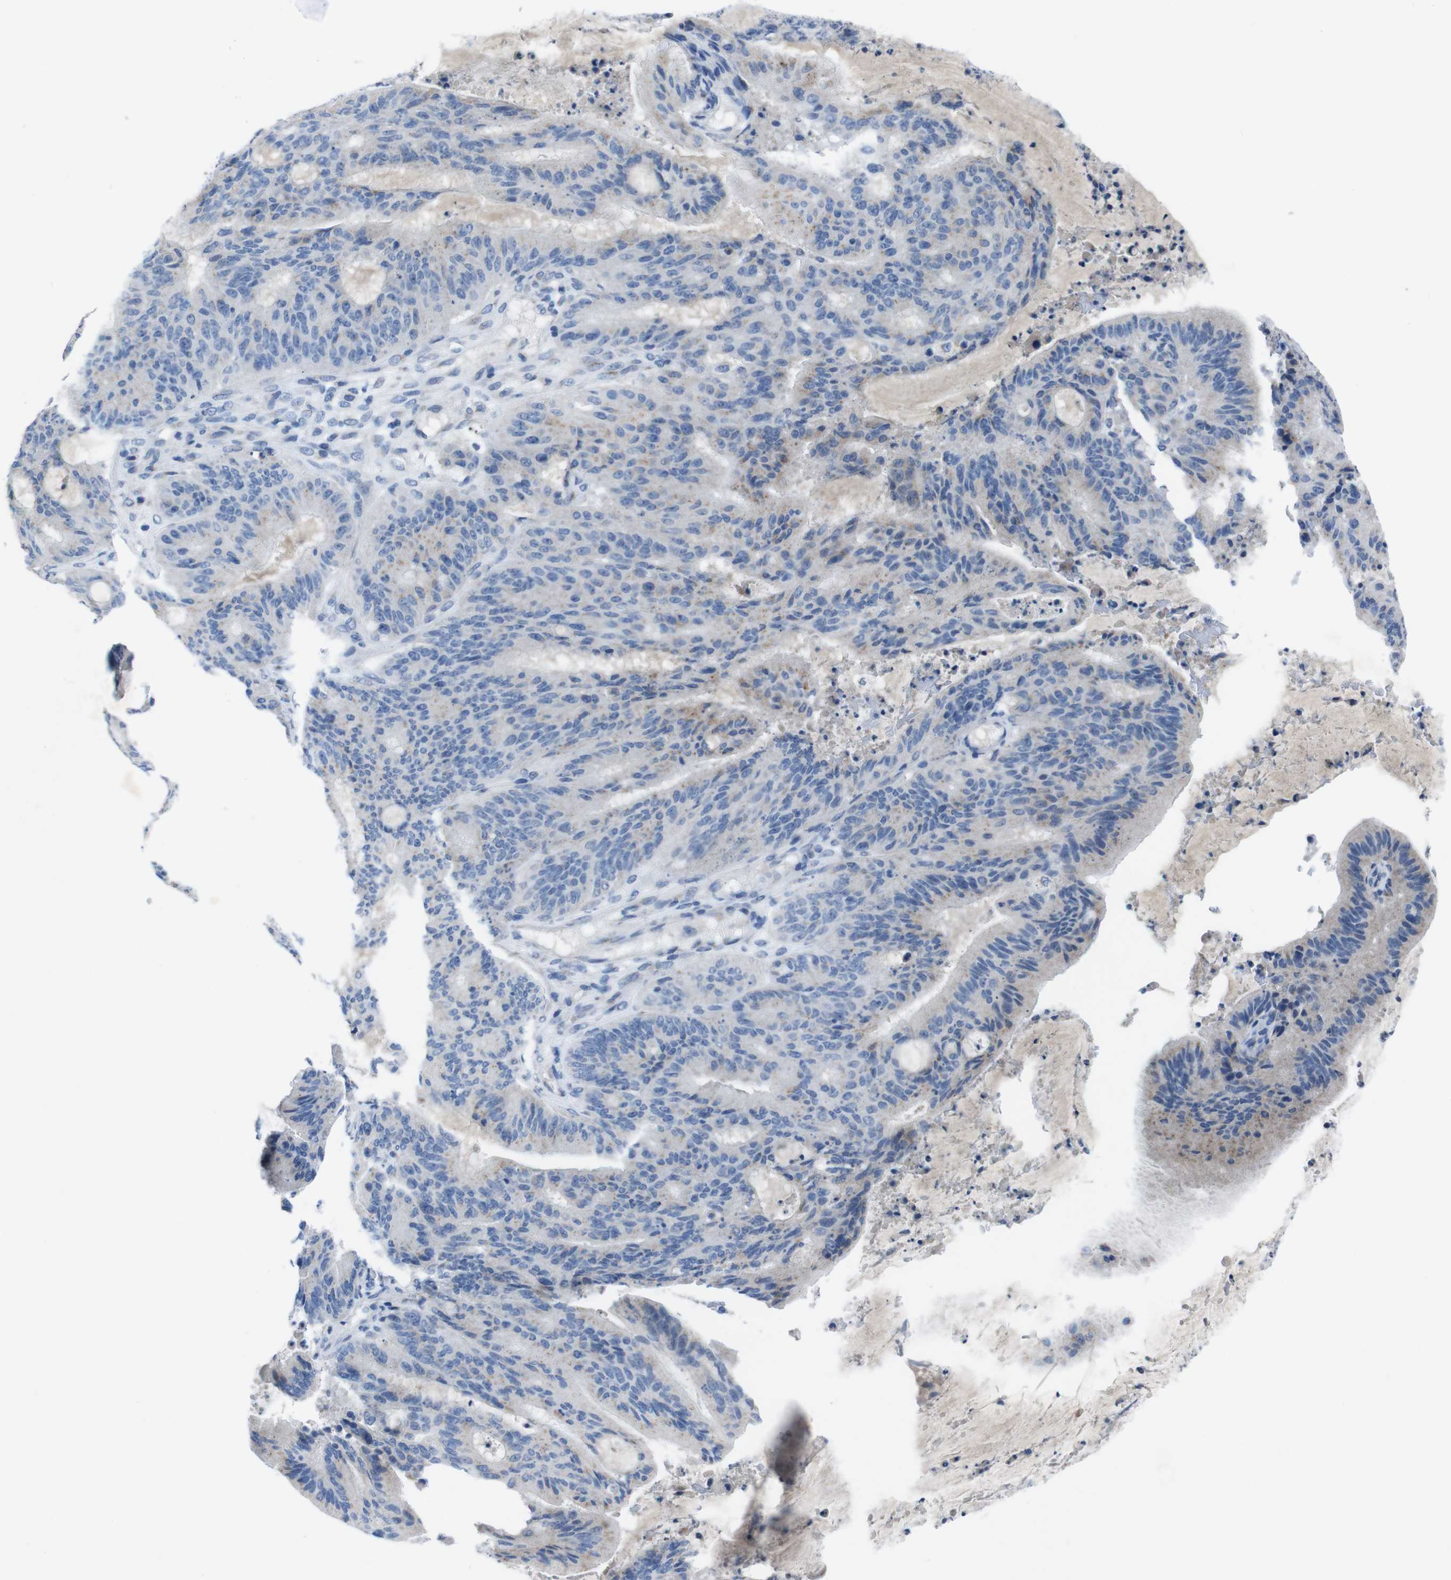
{"staining": {"intensity": "negative", "quantity": "none", "location": "none"}, "tissue": "liver cancer", "cell_type": "Tumor cells", "image_type": "cancer", "snomed": [{"axis": "morphology", "description": "Cholangiocarcinoma"}, {"axis": "topography", "description": "Liver"}], "caption": "The immunohistochemistry histopathology image has no significant positivity in tumor cells of liver cholangiocarcinoma tissue. (Brightfield microscopy of DAB IHC at high magnification).", "gene": "IRF4", "patient": {"sex": "female", "age": 73}}